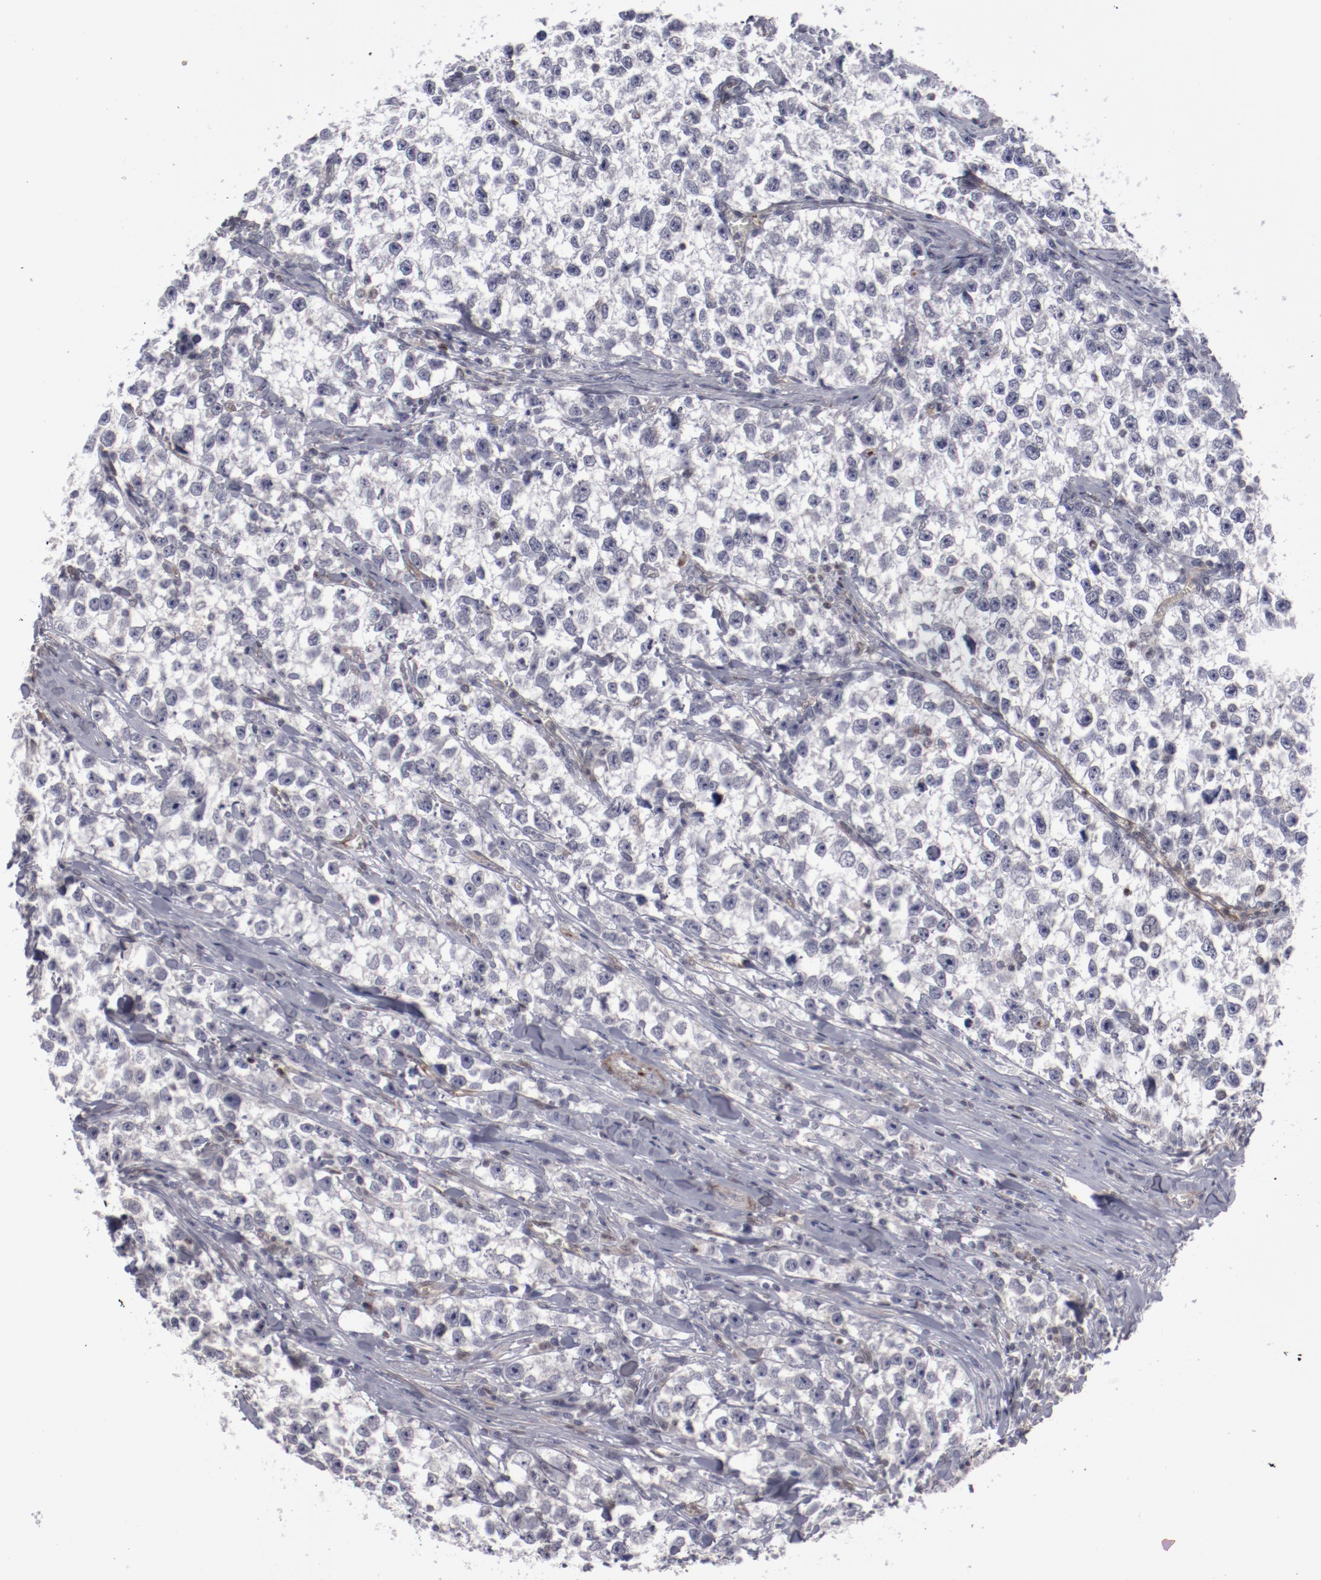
{"staining": {"intensity": "negative", "quantity": "none", "location": "none"}, "tissue": "testis cancer", "cell_type": "Tumor cells", "image_type": "cancer", "snomed": [{"axis": "morphology", "description": "Seminoma, NOS"}, {"axis": "morphology", "description": "Carcinoma, Embryonal, NOS"}, {"axis": "topography", "description": "Testis"}], "caption": "Micrograph shows no significant protein expression in tumor cells of seminoma (testis).", "gene": "LEF1", "patient": {"sex": "male", "age": 30}}